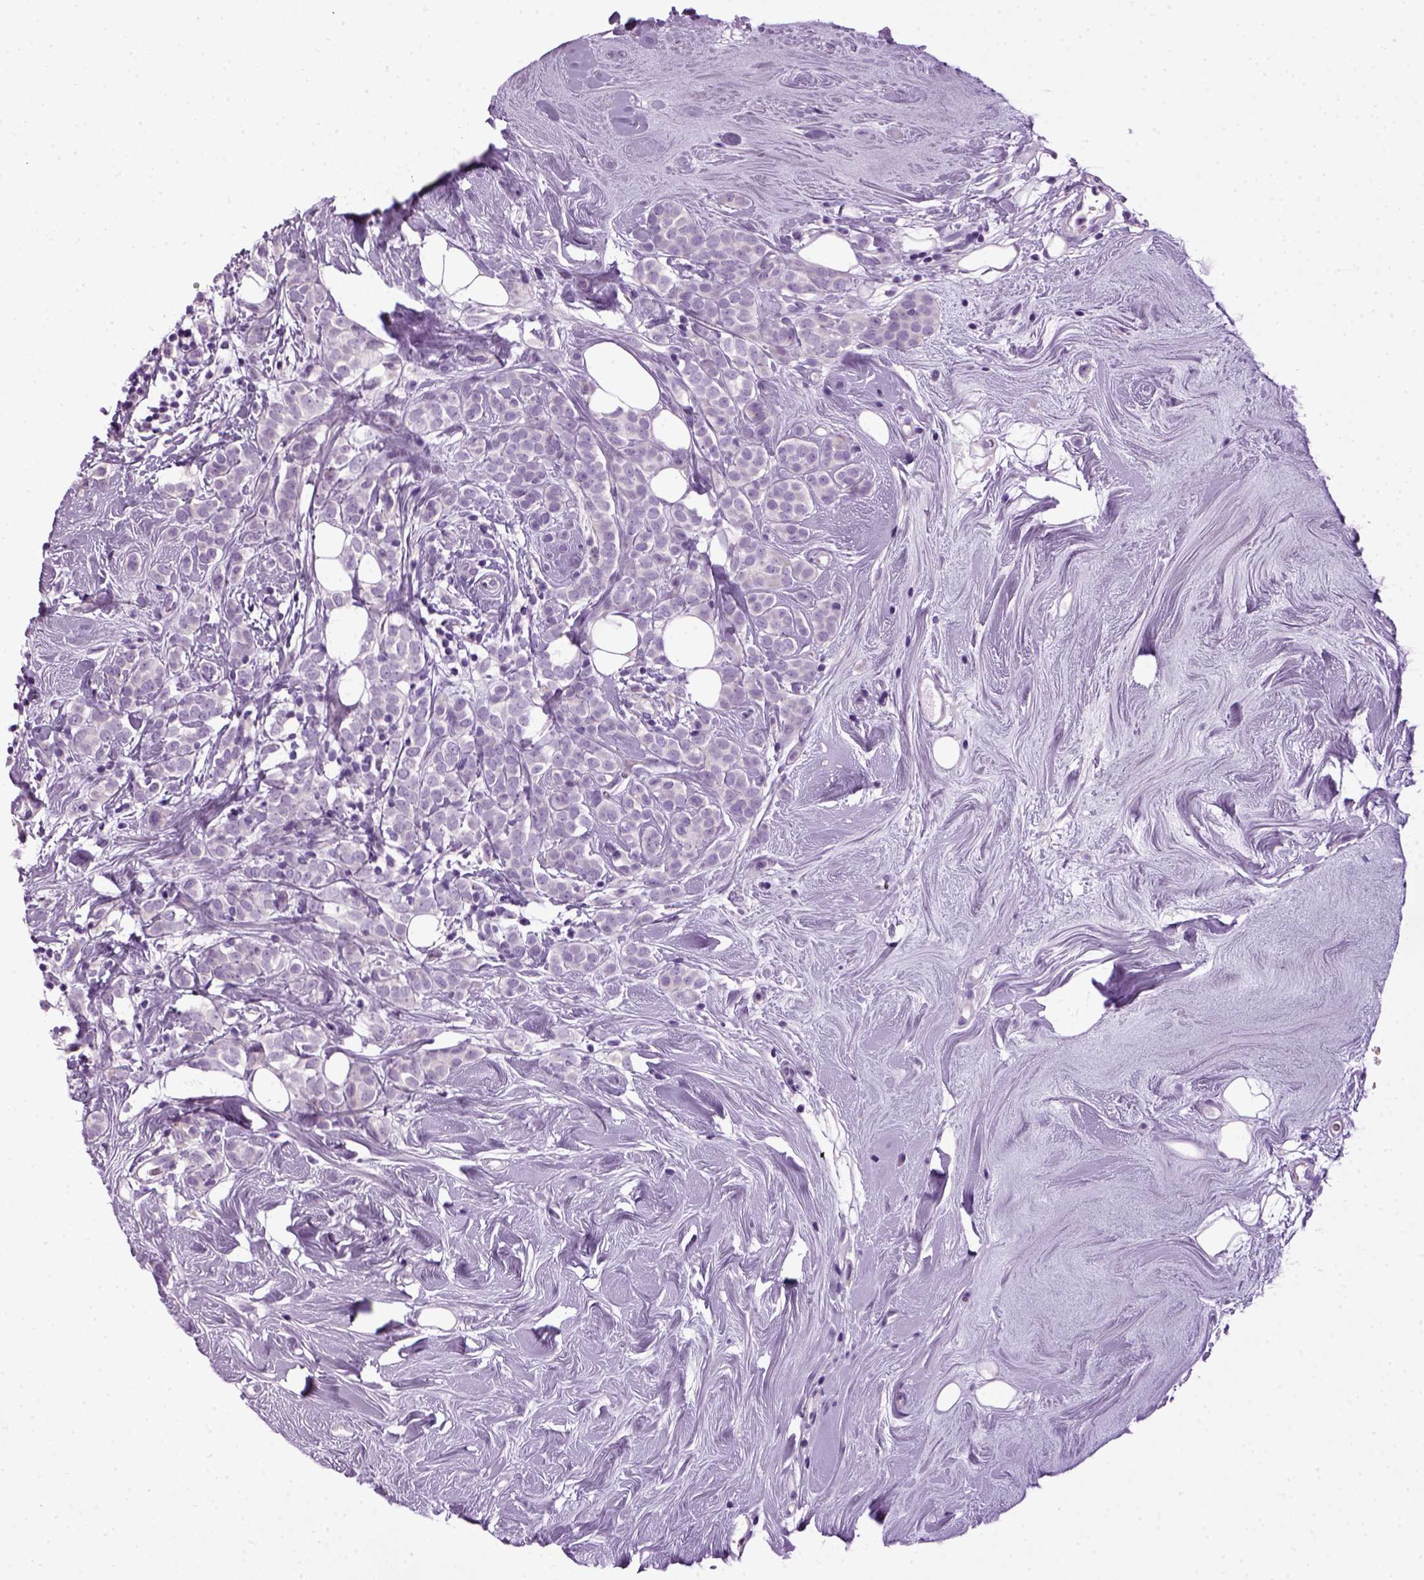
{"staining": {"intensity": "negative", "quantity": "none", "location": "none"}, "tissue": "breast cancer", "cell_type": "Tumor cells", "image_type": "cancer", "snomed": [{"axis": "morphology", "description": "Lobular carcinoma"}, {"axis": "topography", "description": "Breast"}], "caption": "Immunohistochemistry histopathology image of neoplastic tissue: breast cancer (lobular carcinoma) stained with DAB demonstrates no significant protein staining in tumor cells.", "gene": "HMCN2", "patient": {"sex": "female", "age": 49}}